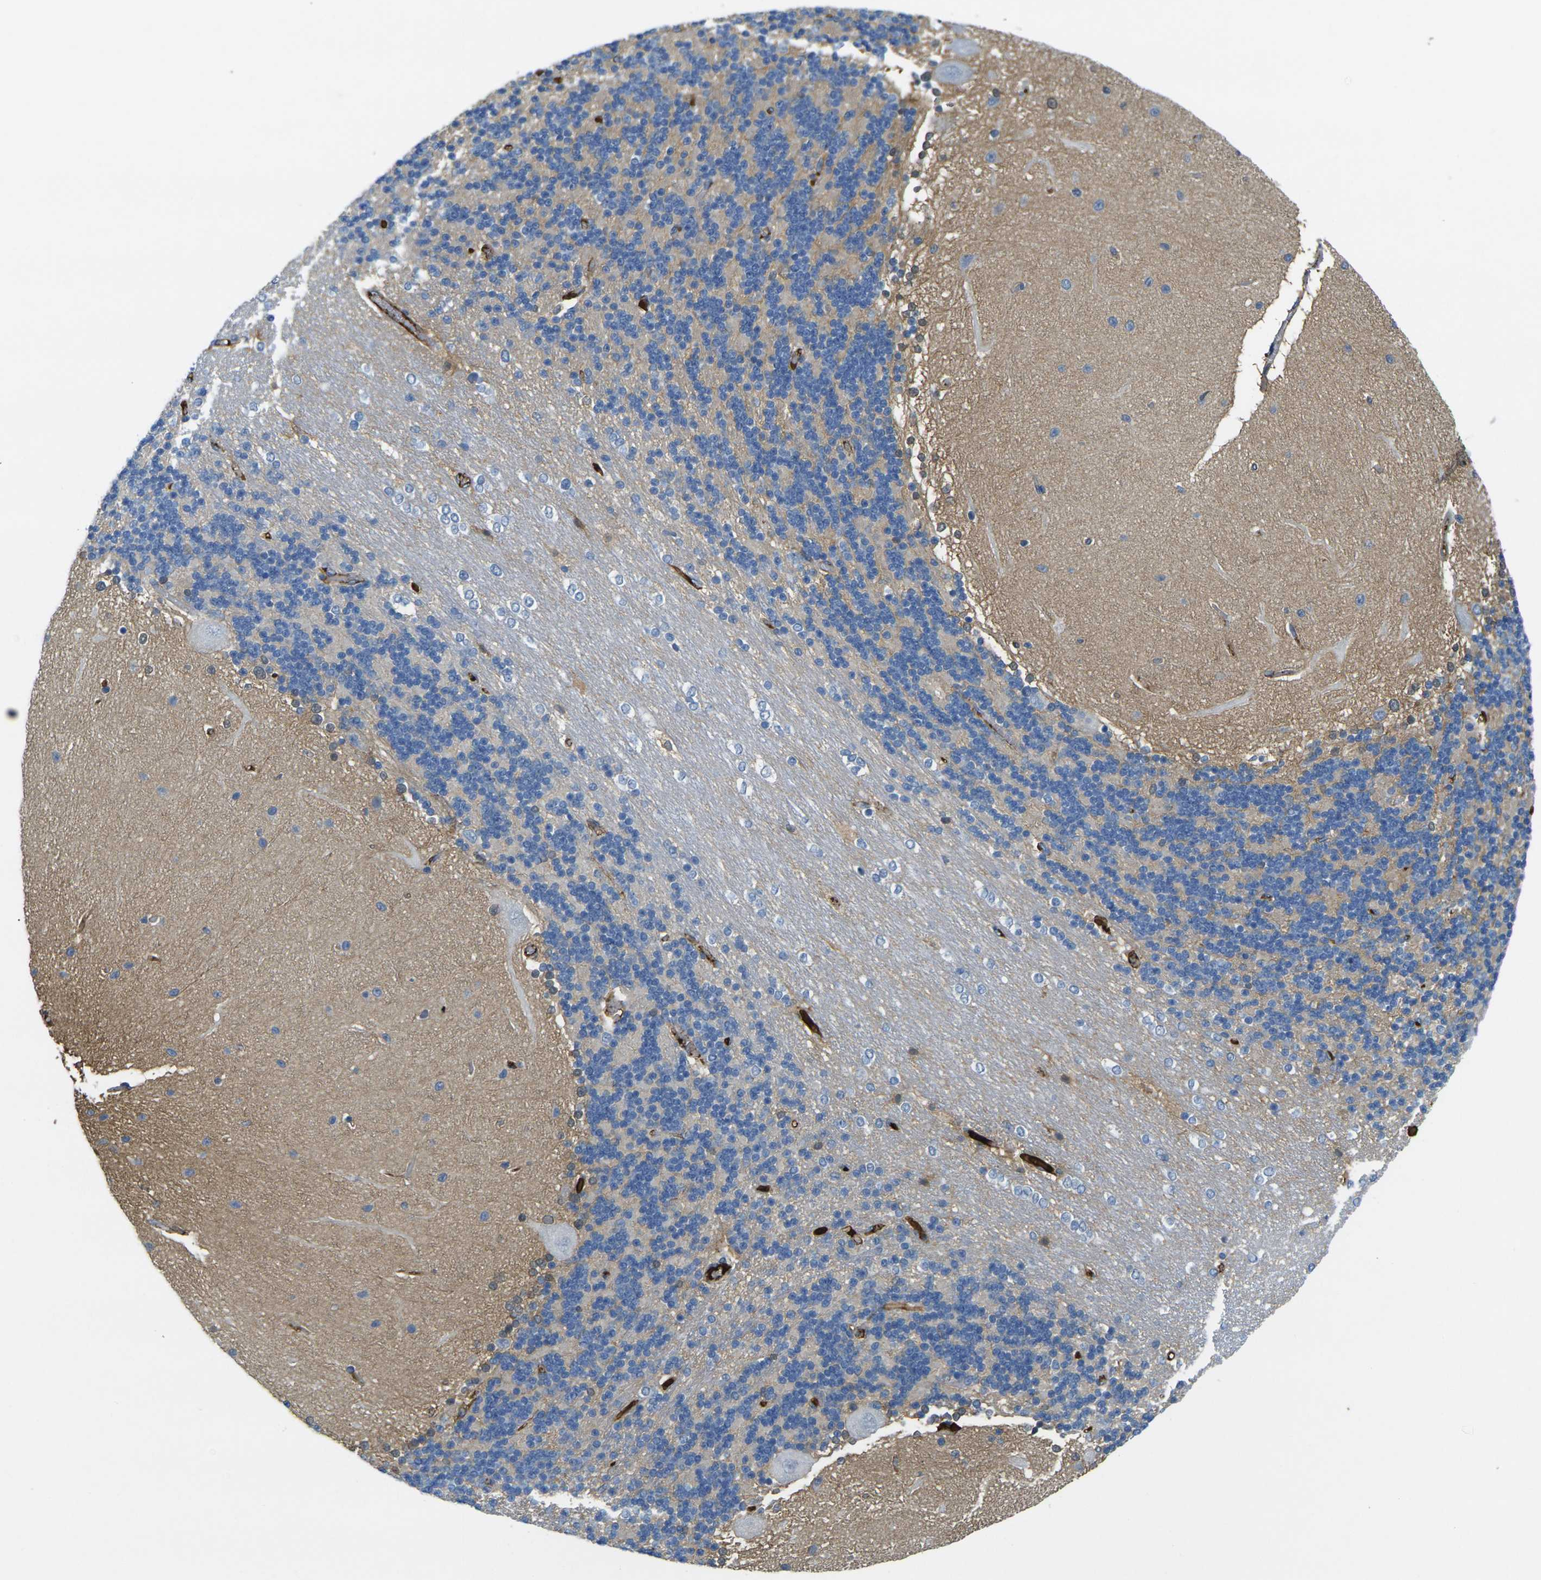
{"staining": {"intensity": "negative", "quantity": "none", "location": "none"}, "tissue": "cerebellum", "cell_type": "Cells in granular layer", "image_type": "normal", "snomed": [{"axis": "morphology", "description": "Normal tissue, NOS"}, {"axis": "topography", "description": "Cerebellum"}], "caption": "Cerebellum was stained to show a protein in brown. There is no significant positivity in cells in granular layer. (Immunohistochemistry (ihc), brightfield microscopy, high magnification).", "gene": "PLCD1", "patient": {"sex": "female", "age": 54}}